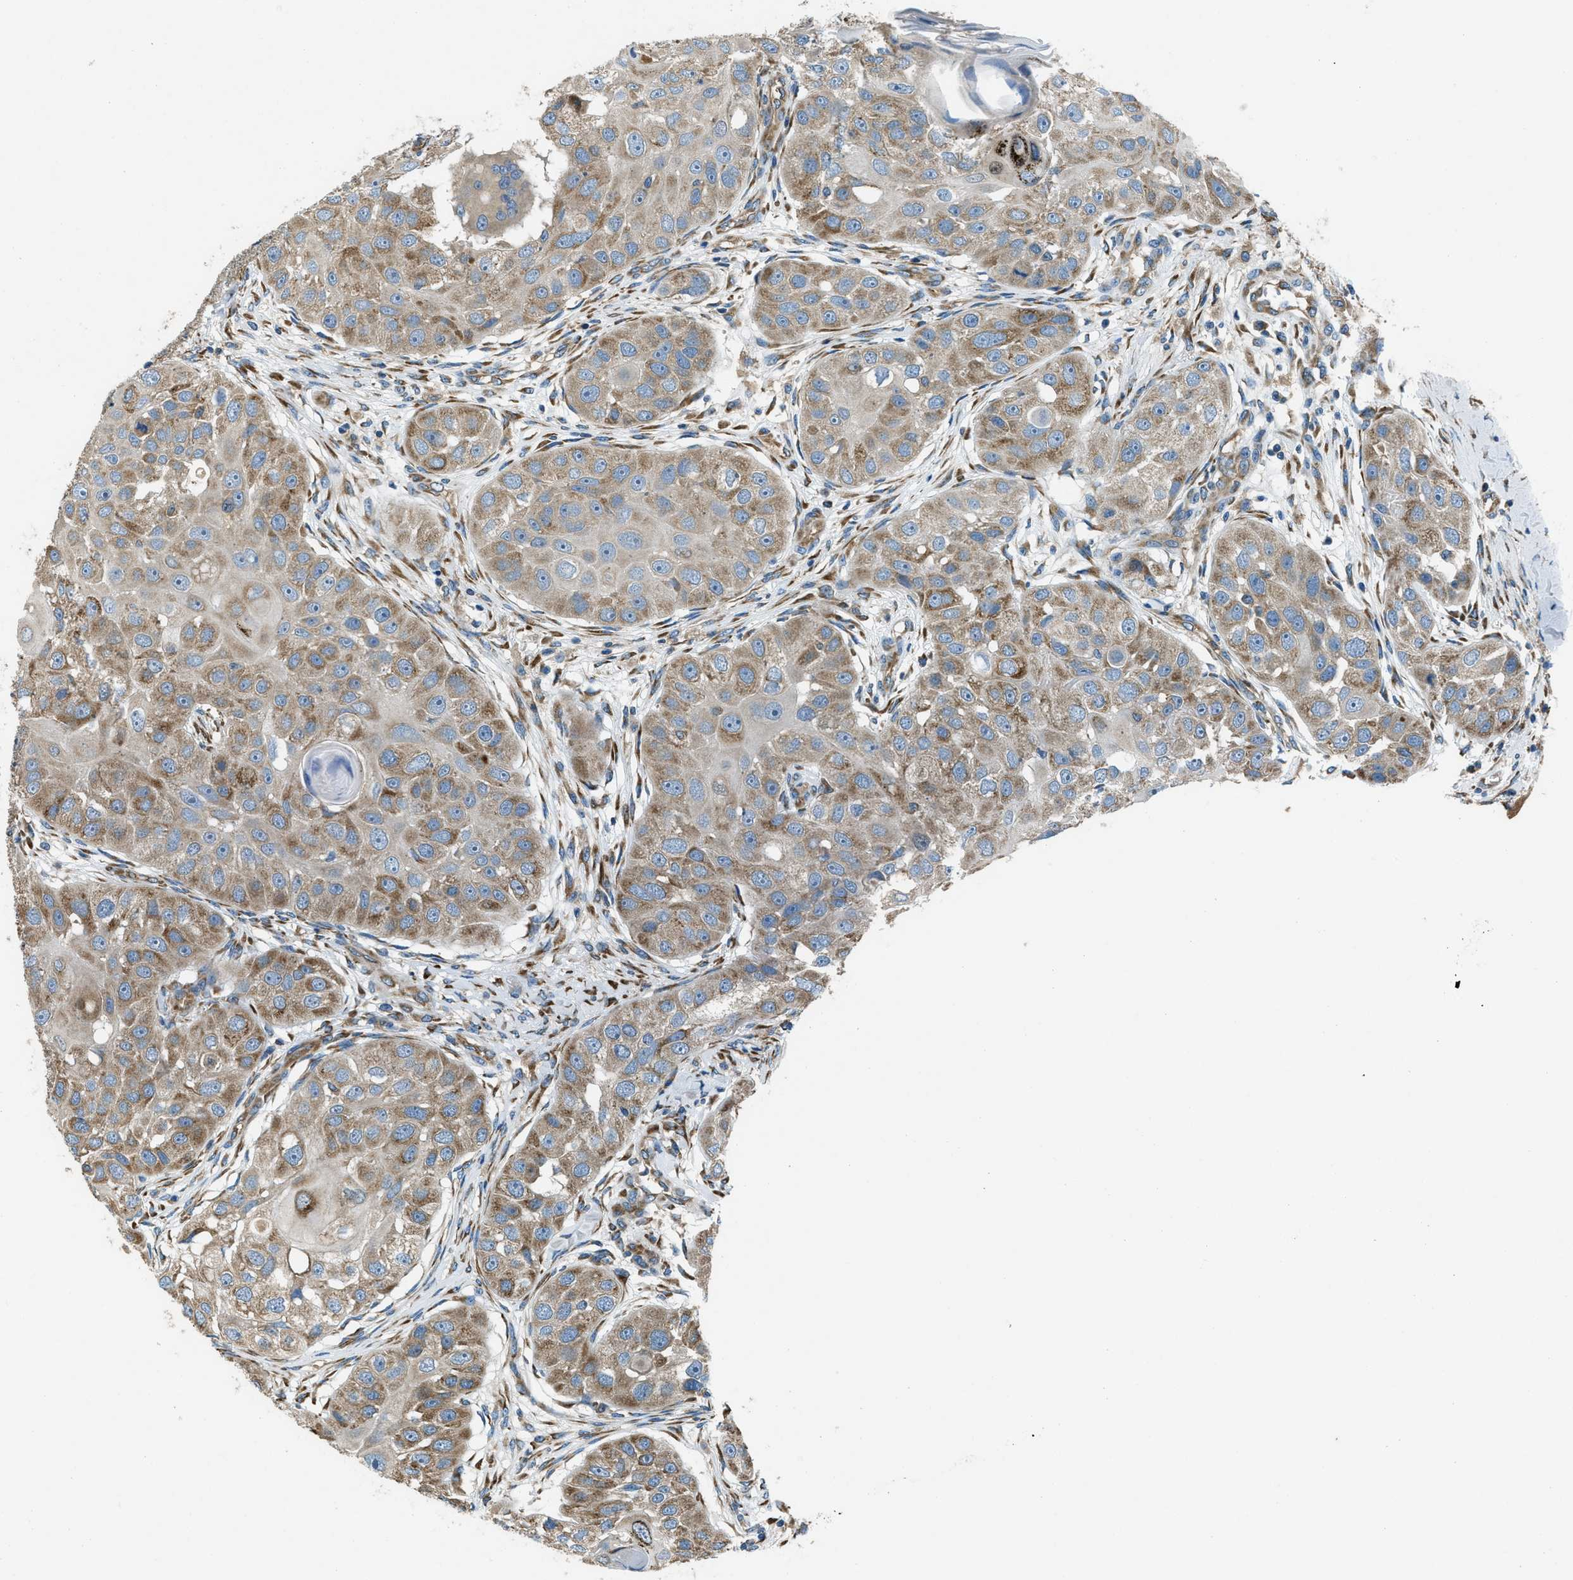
{"staining": {"intensity": "weak", "quantity": ">75%", "location": "cytoplasmic/membranous"}, "tissue": "head and neck cancer", "cell_type": "Tumor cells", "image_type": "cancer", "snomed": [{"axis": "morphology", "description": "Normal tissue, NOS"}, {"axis": "morphology", "description": "Squamous cell carcinoma, NOS"}, {"axis": "topography", "description": "Skeletal muscle"}, {"axis": "topography", "description": "Head-Neck"}], "caption": "A histopathology image of head and neck squamous cell carcinoma stained for a protein exhibits weak cytoplasmic/membranous brown staining in tumor cells. (Brightfield microscopy of DAB IHC at high magnification).", "gene": "GIMAP8", "patient": {"sex": "male", "age": 51}}